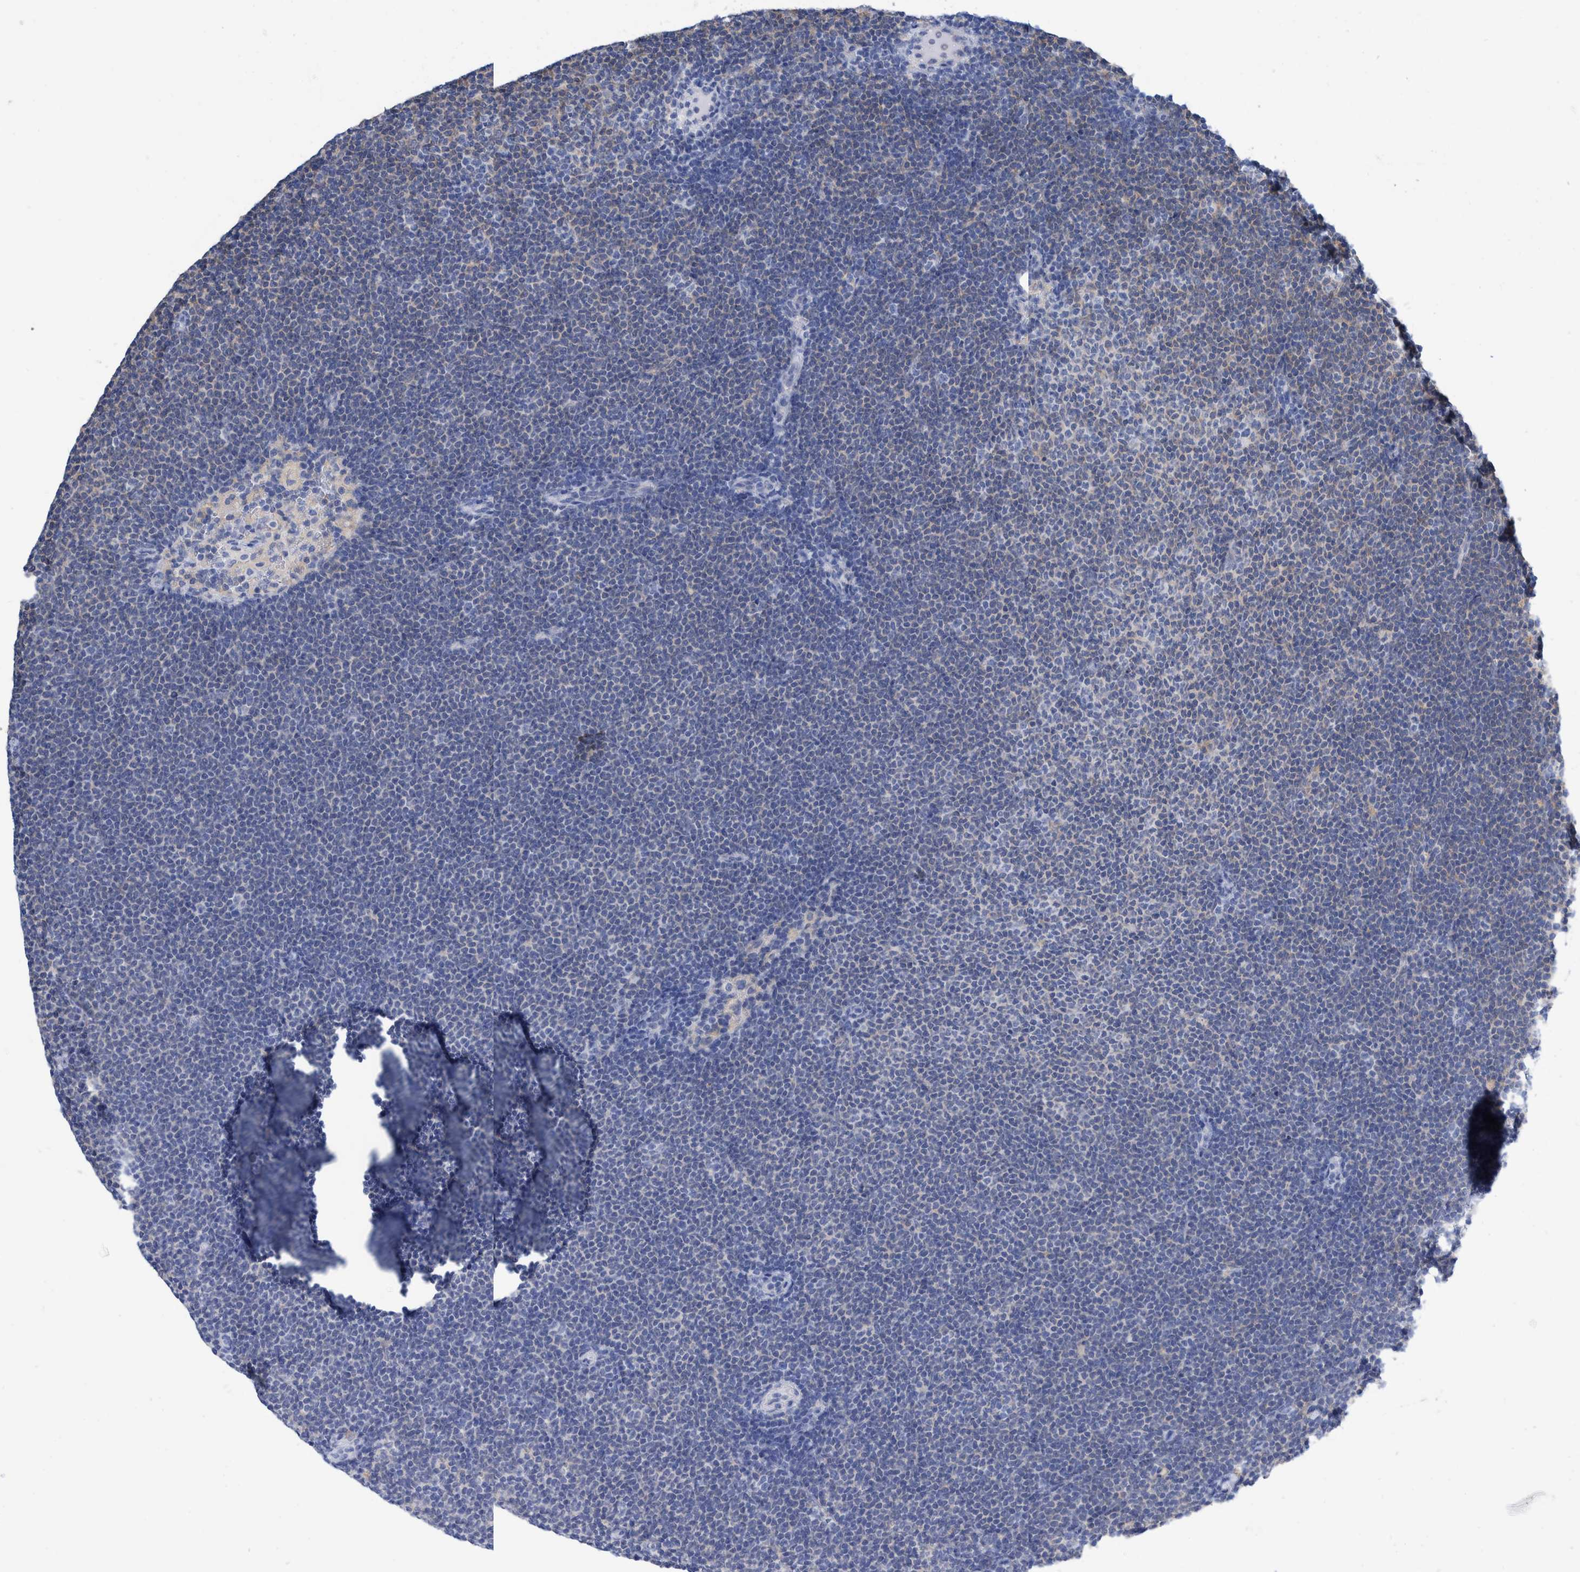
{"staining": {"intensity": "negative", "quantity": "none", "location": "none"}, "tissue": "lymphoma", "cell_type": "Tumor cells", "image_type": "cancer", "snomed": [{"axis": "morphology", "description": "Malignant lymphoma, non-Hodgkin's type, Low grade"}, {"axis": "topography", "description": "Lymph node"}], "caption": "Immunohistochemistry (IHC) micrograph of neoplastic tissue: human low-grade malignant lymphoma, non-Hodgkin's type stained with DAB (3,3'-diaminobenzidine) reveals no significant protein expression in tumor cells. (DAB (3,3'-diaminobenzidine) IHC with hematoxylin counter stain).", "gene": "KRT14", "patient": {"sex": "female", "age": 53}}